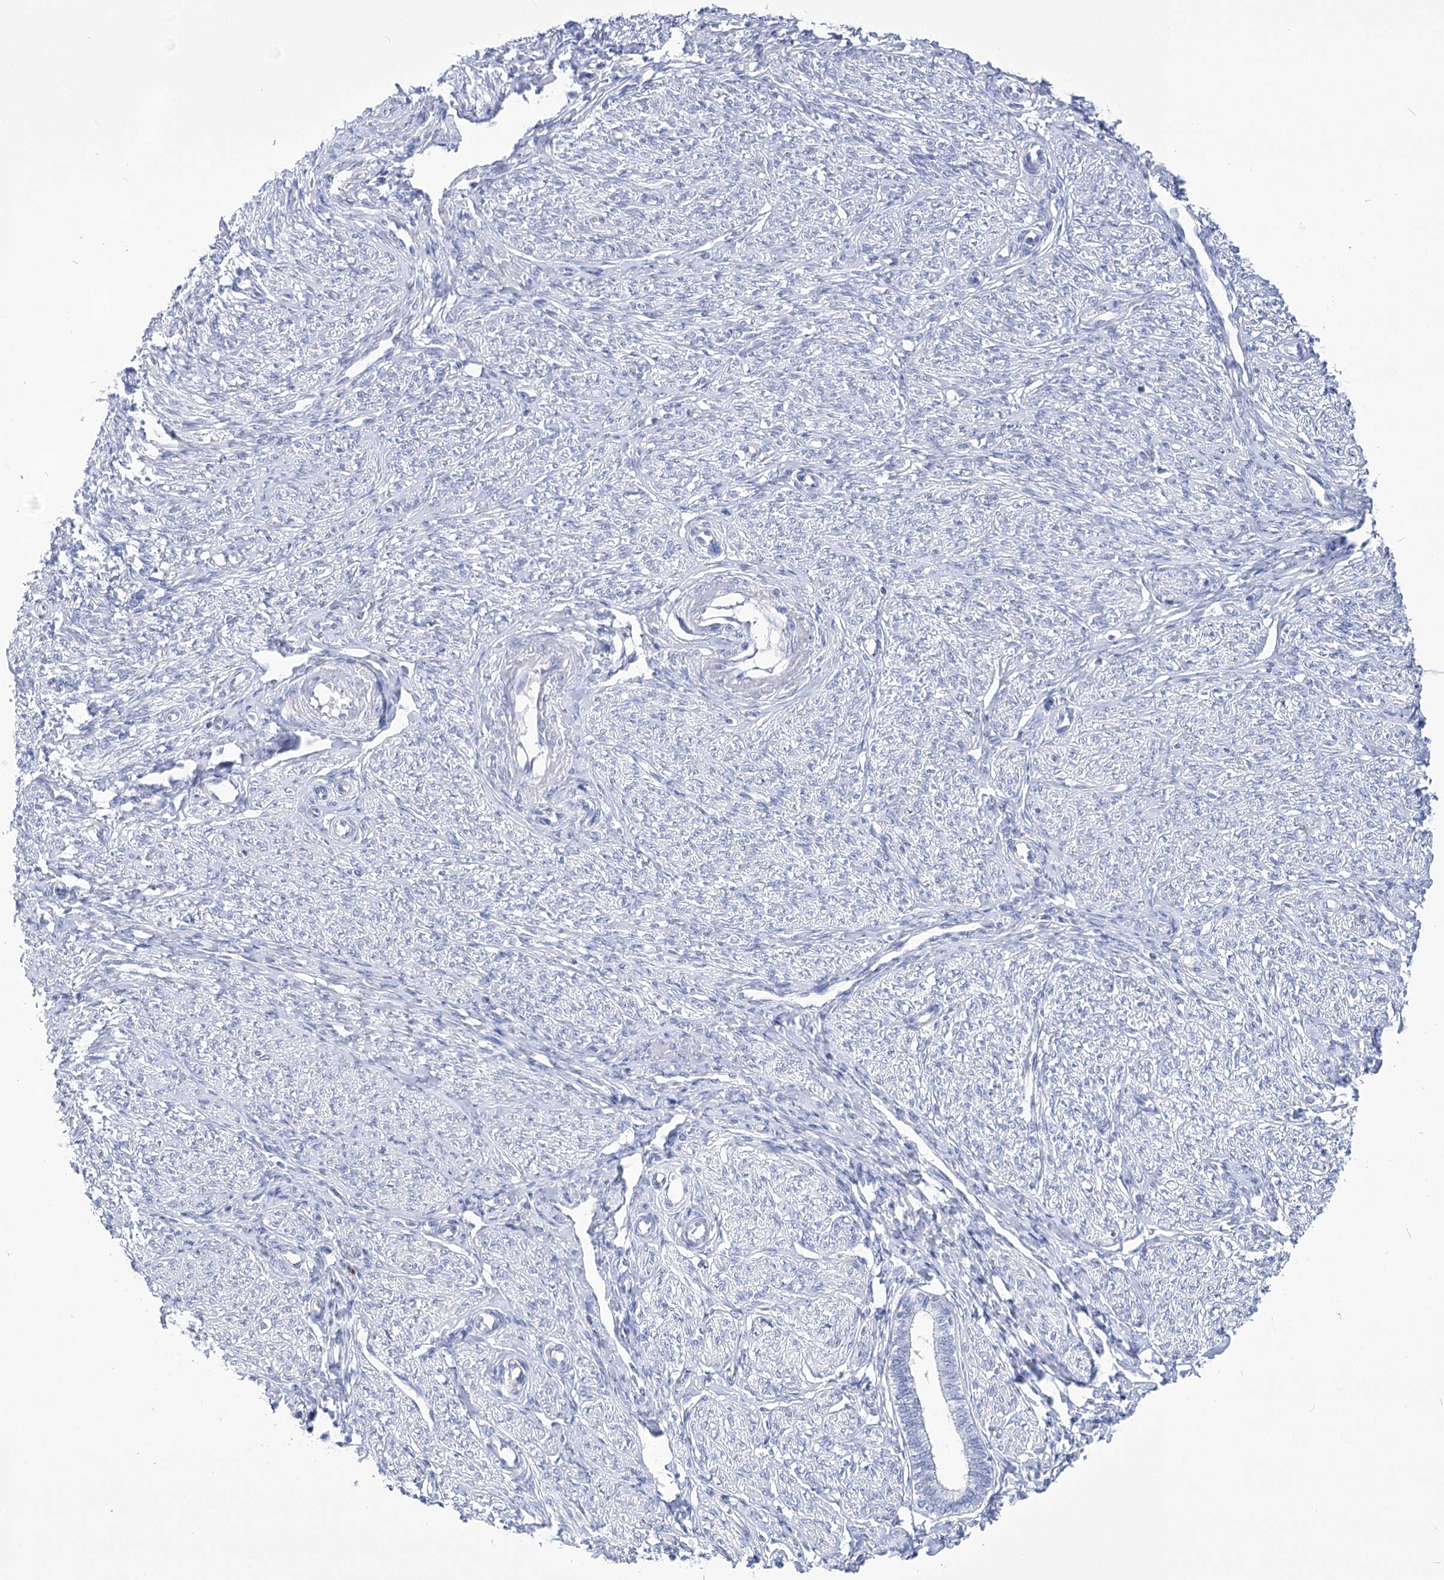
{"staining": {"intensity": "negative", "quantity": "none", "location": "none"}, "tissue": "endometrium", "cell_type": "Cells in endometrial stroma", "image_type": "normal", "snomed": [{"axis": "morphology", "description": "Normal tissue, NOS"}, {"axis": "topography", "description": "Endometrium"}], "caption": "There is no significant expression in cells in endometrial stroma of endometrium. (DAB immunohistochemistry visualized using brightfield microscopy, high magnification).", "gene": "UBA6", "patient": {"sex": "female", "age": 72}}